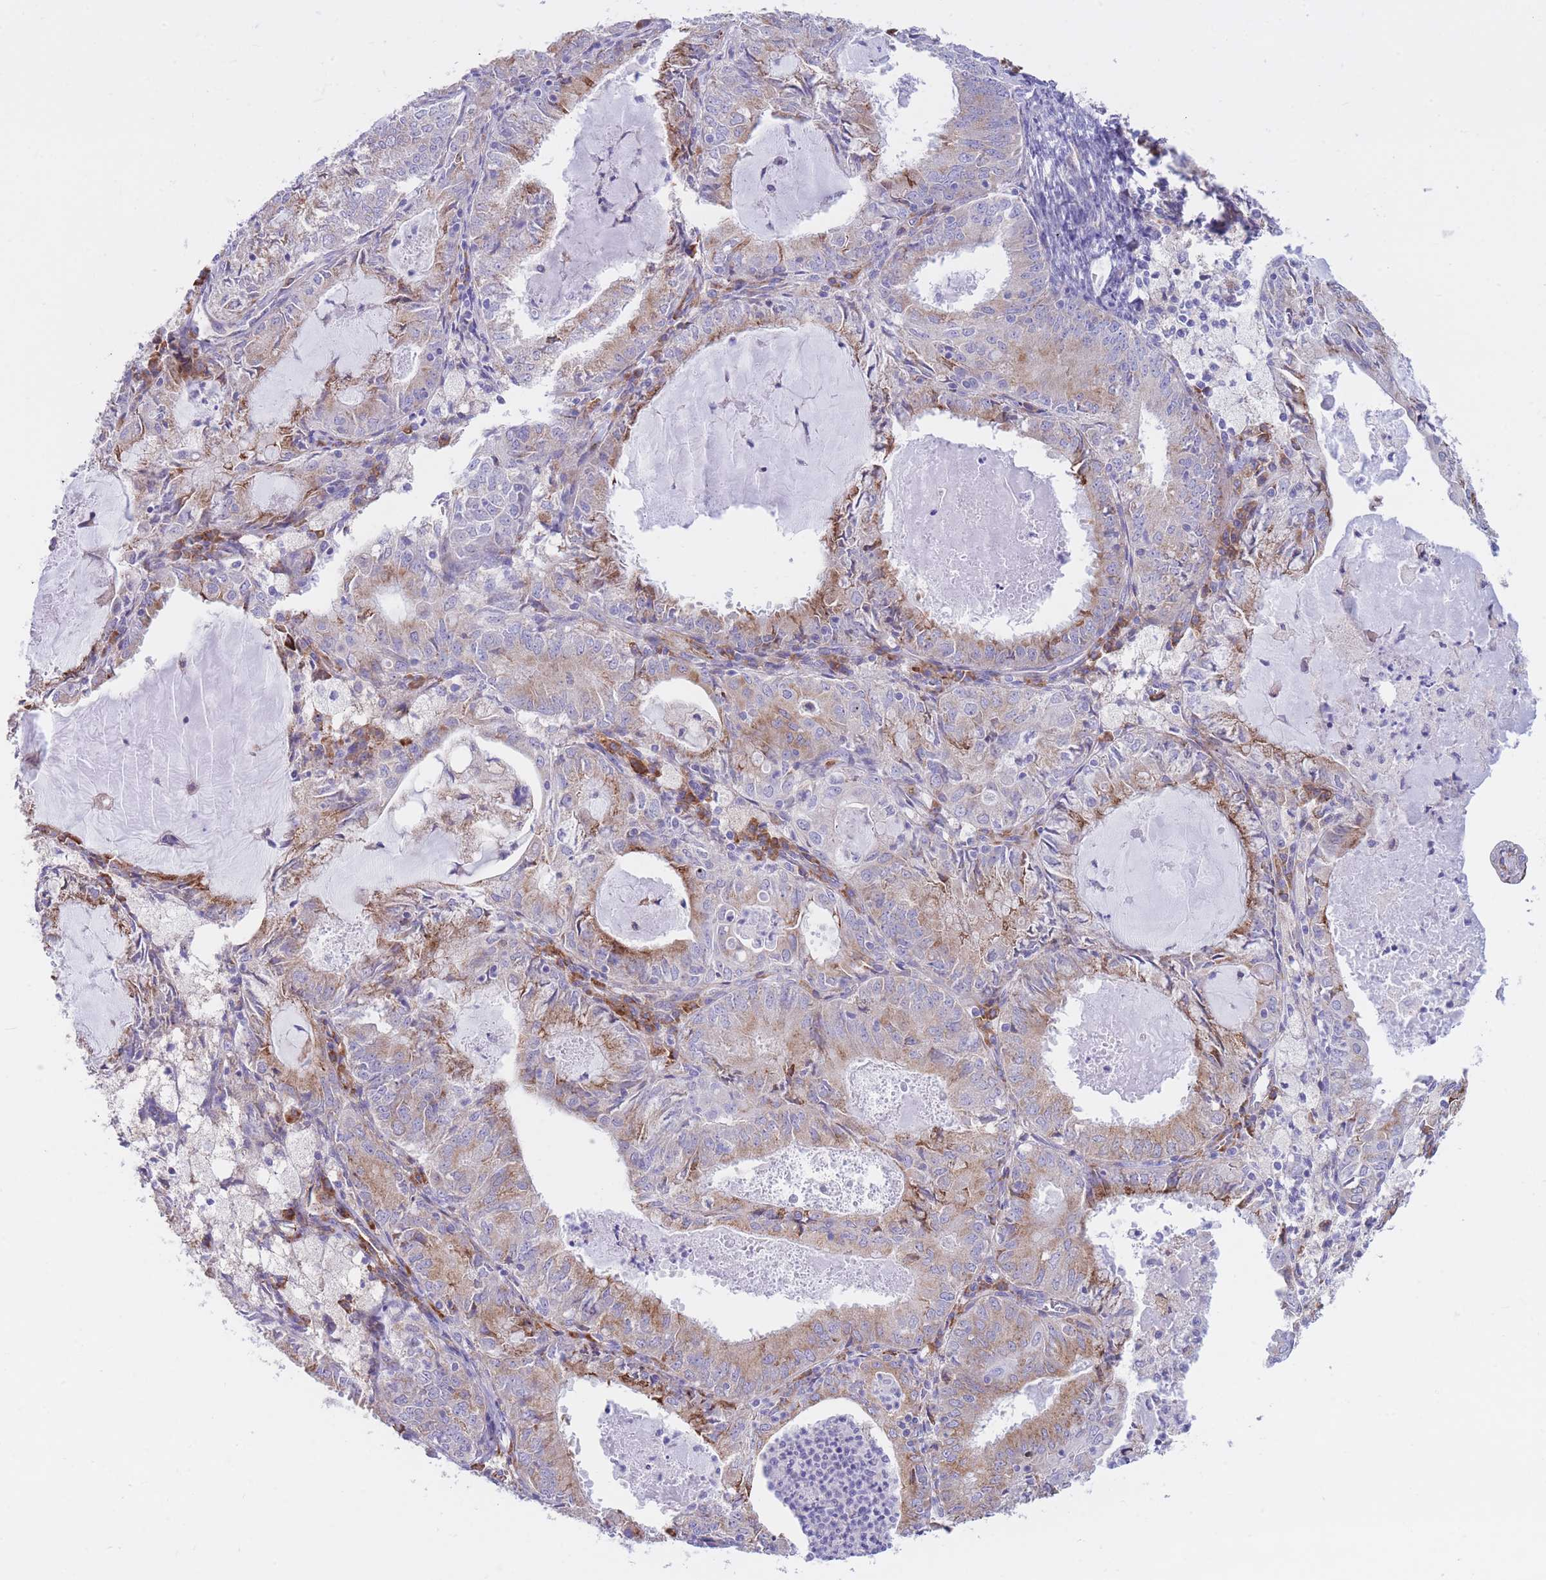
{"staining": {"intensity": "weak", "quantity": "25%-75%", "location": "cytoplasmic/membranous"}, "tissue": "endometrial cancer", "cell_type": "Tumor cells", "image_type": "cancer", "snomed": [{"axis": "morphology", "description": "Adenocarcinoma, NOS"}, {"axis": "topography", "description": "Endometrium"}], "caption": "High-power microscopy captured an IHC micrograph of adenocarcinoma (endometrial), revealing weak cytoplasmic/membranous staining in approximately 25%-75% of tumor cells.", "gene": "DET1", "patient": {"sex": "female", "age": 57}}